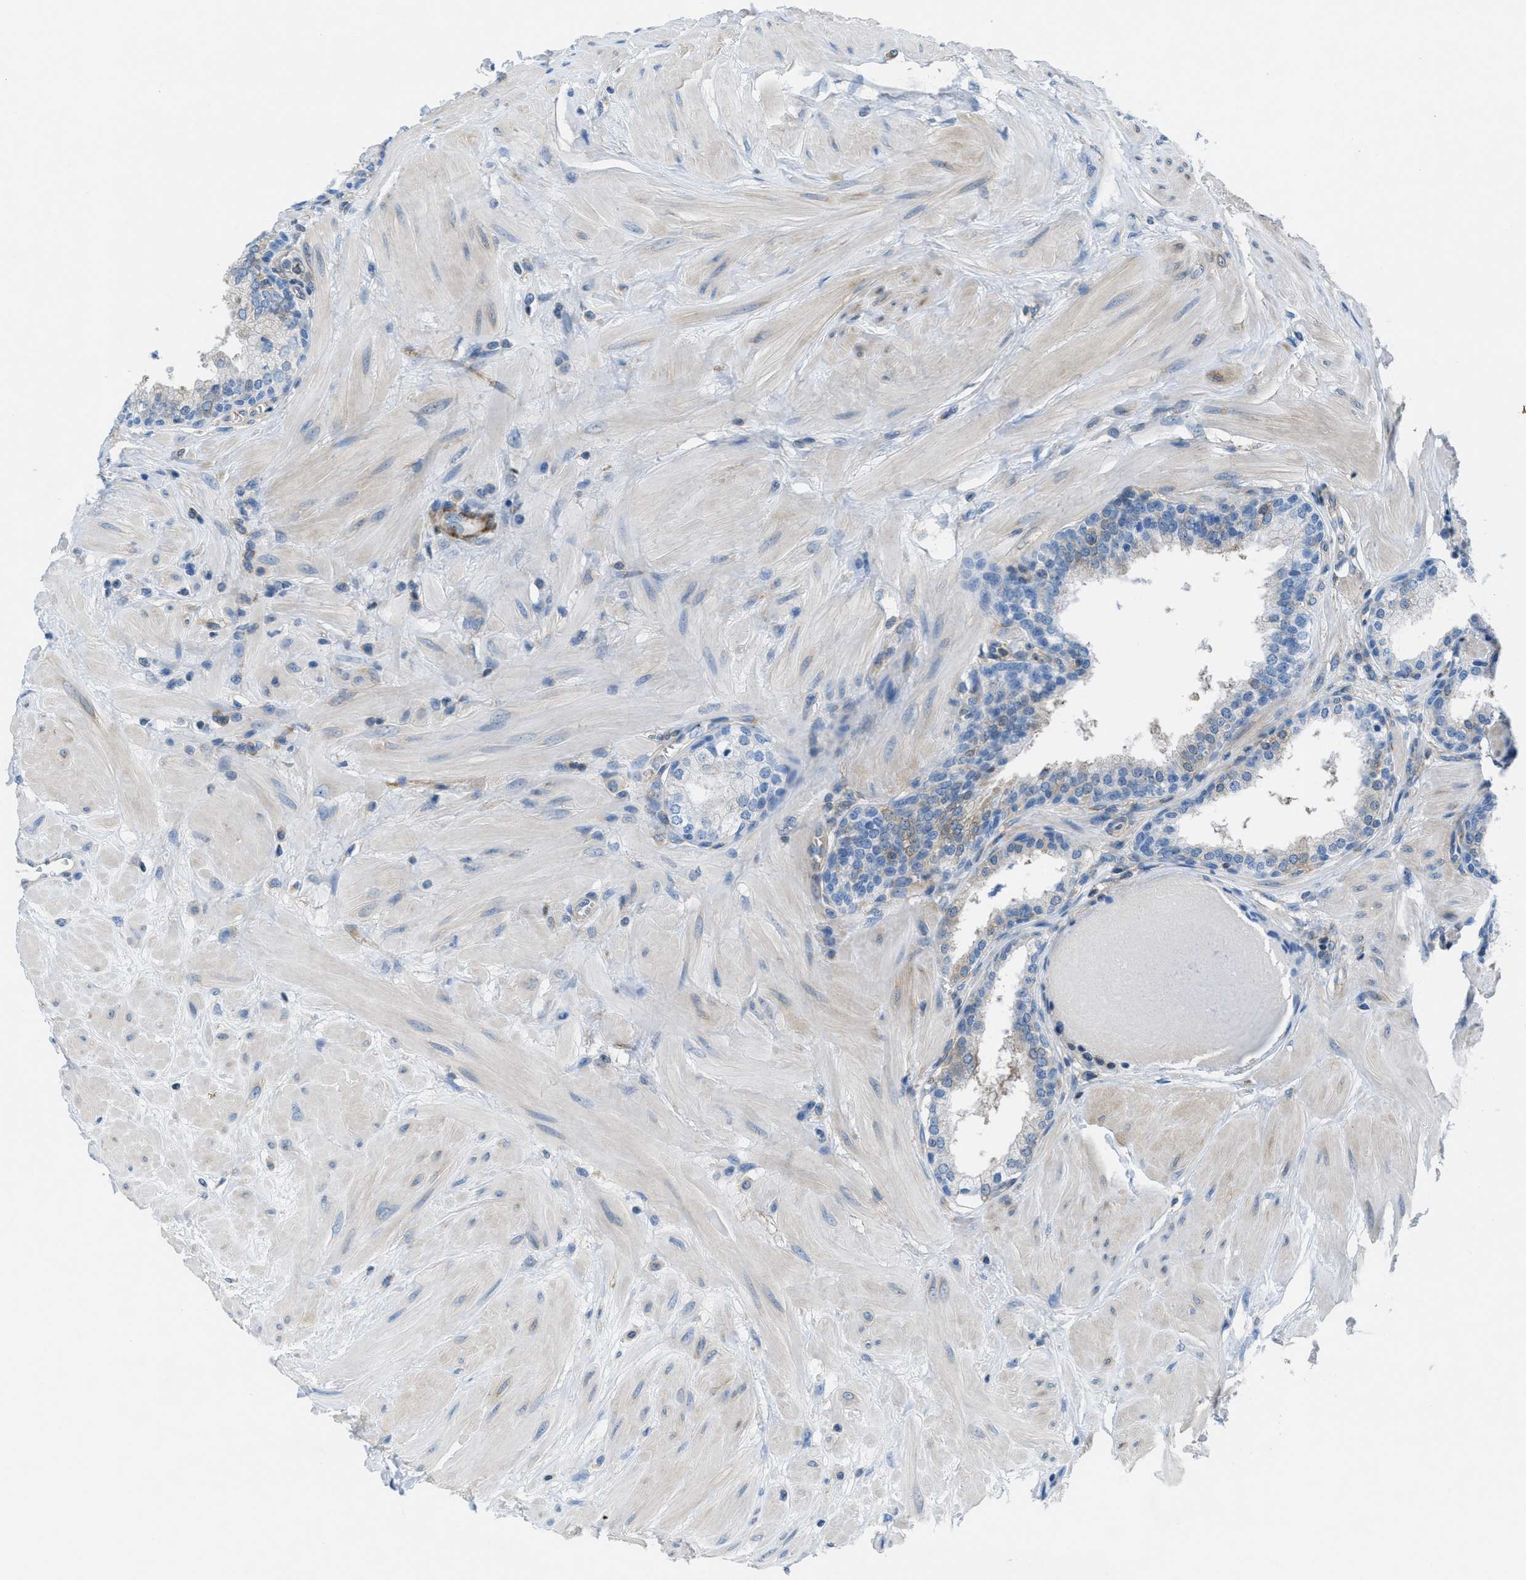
{"staining": {"intensity": "weak", "quantity": "25%-75%", "location": "cytoplasmic/membranous"}, "tissue": "prostate", "cell_type": "Glandular cells", "image_type": "normal", "snomed": [{"axis": "morphology", "description": "Normal tissue, NOS"}, {"axis": "topography", "description": "Prostate"}], "caption": "Normal prostate displays weak cytoplasmic/membranous expression in about 25%-75% of glandular cells.", "gene": "MAPRE2", "patient": {"sex": "male", "age": 51}}